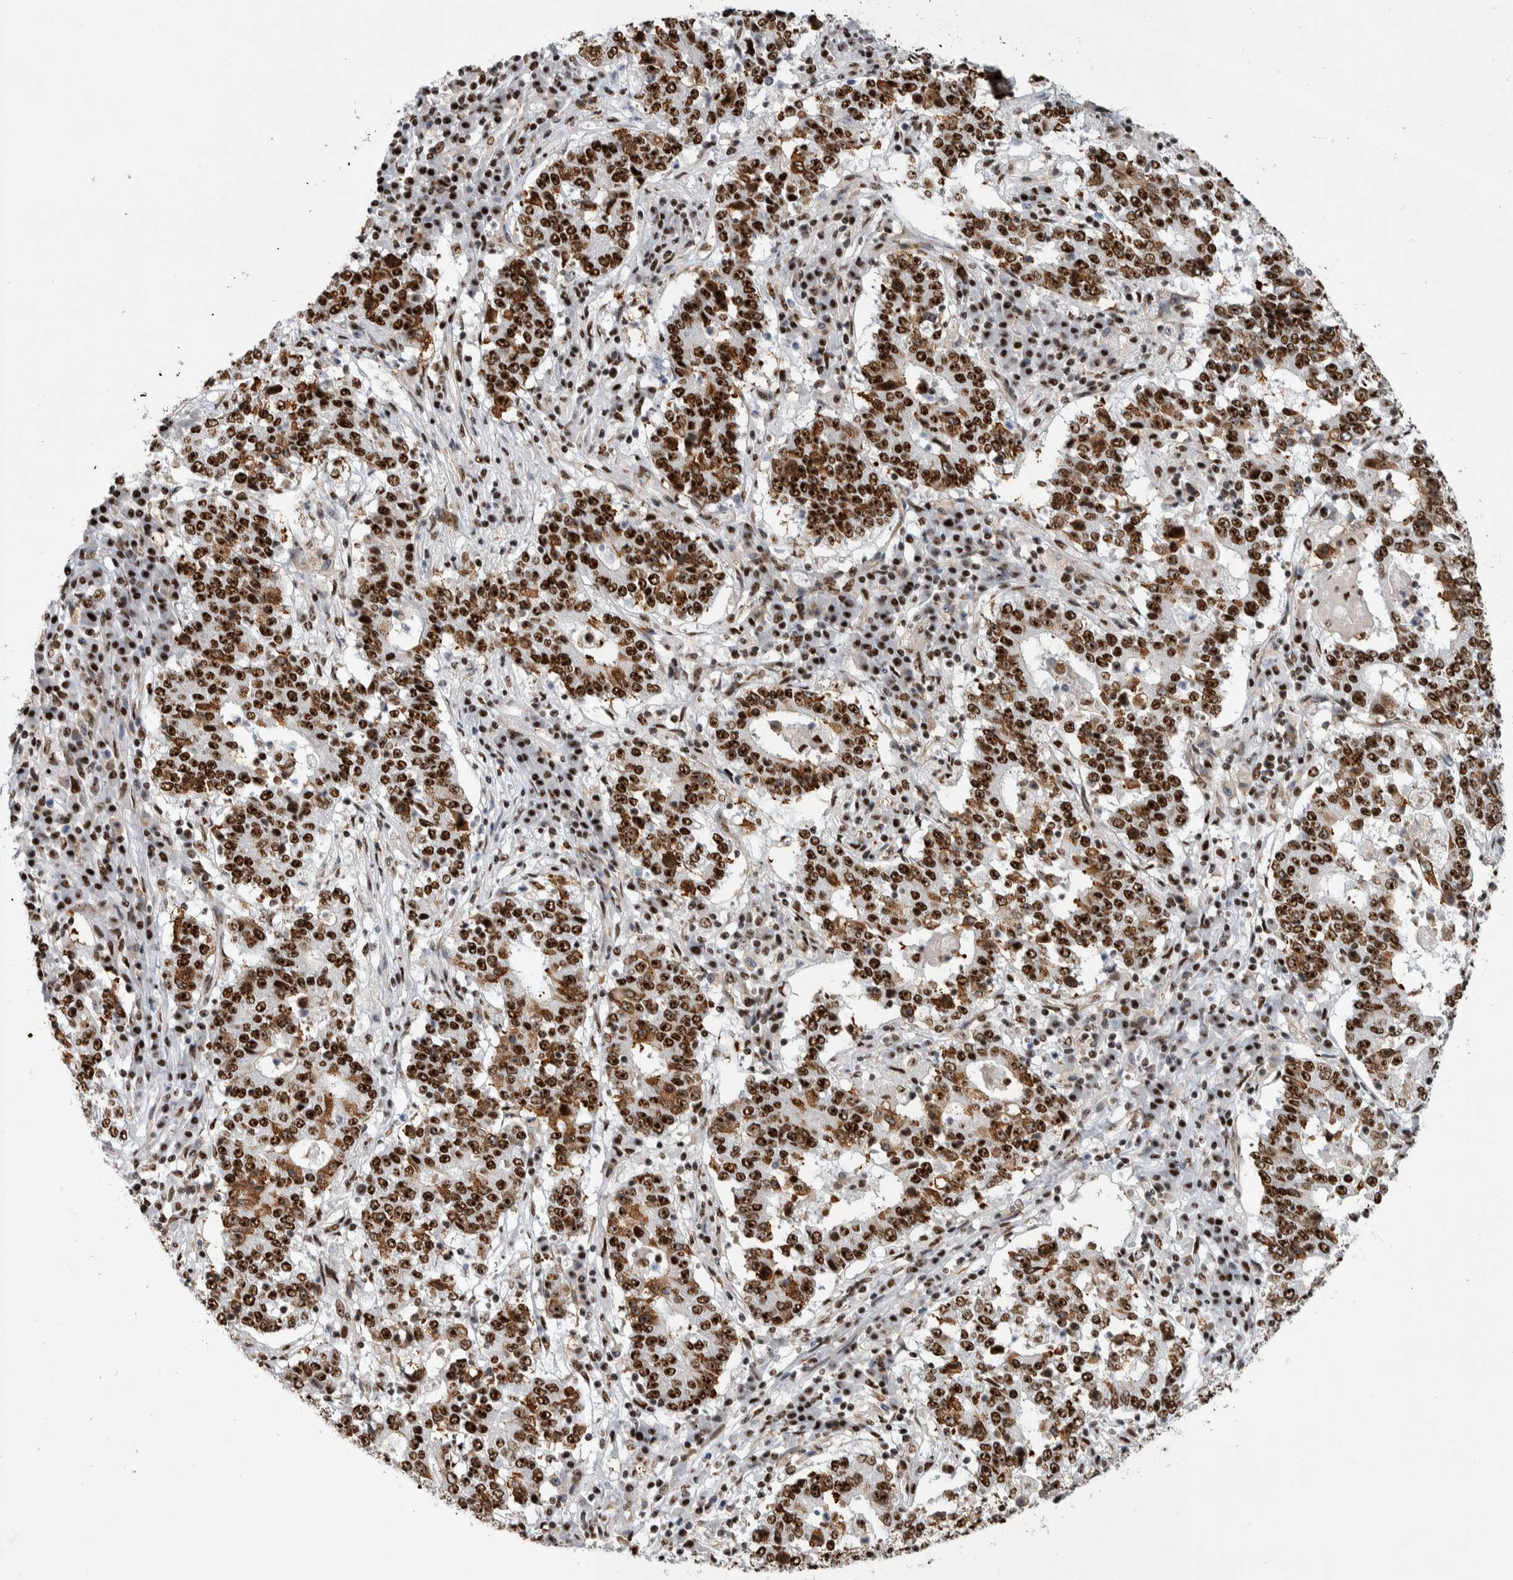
{"staining": {"intensity": "strong", "quantity": ">75%", "location": "cytoplasmic/membranous,nuclear"}, "tissue": "stomach cancer", "cell_type": "Tumor cells", "image_type": "cancer", "snomed": [{"axis": "morphology", "description": "Adenocarcinoma, NOS"}, {"axis": "topography", "description": "Stomach"}], "caption": "The micrograph displays a brown stain indicating the presence of a protein in the cytoplasmic/membranous and nuclear of tumor cells in adenocarcinoma (stomach). The staining was performed using DAB (3,3'-diaminobenzidine), with brown indicating positive protein expression. Nuclei are stained blue with hematoxylin.", "gene": "NCL", "patient": {"sex": "male", "age": 59}}